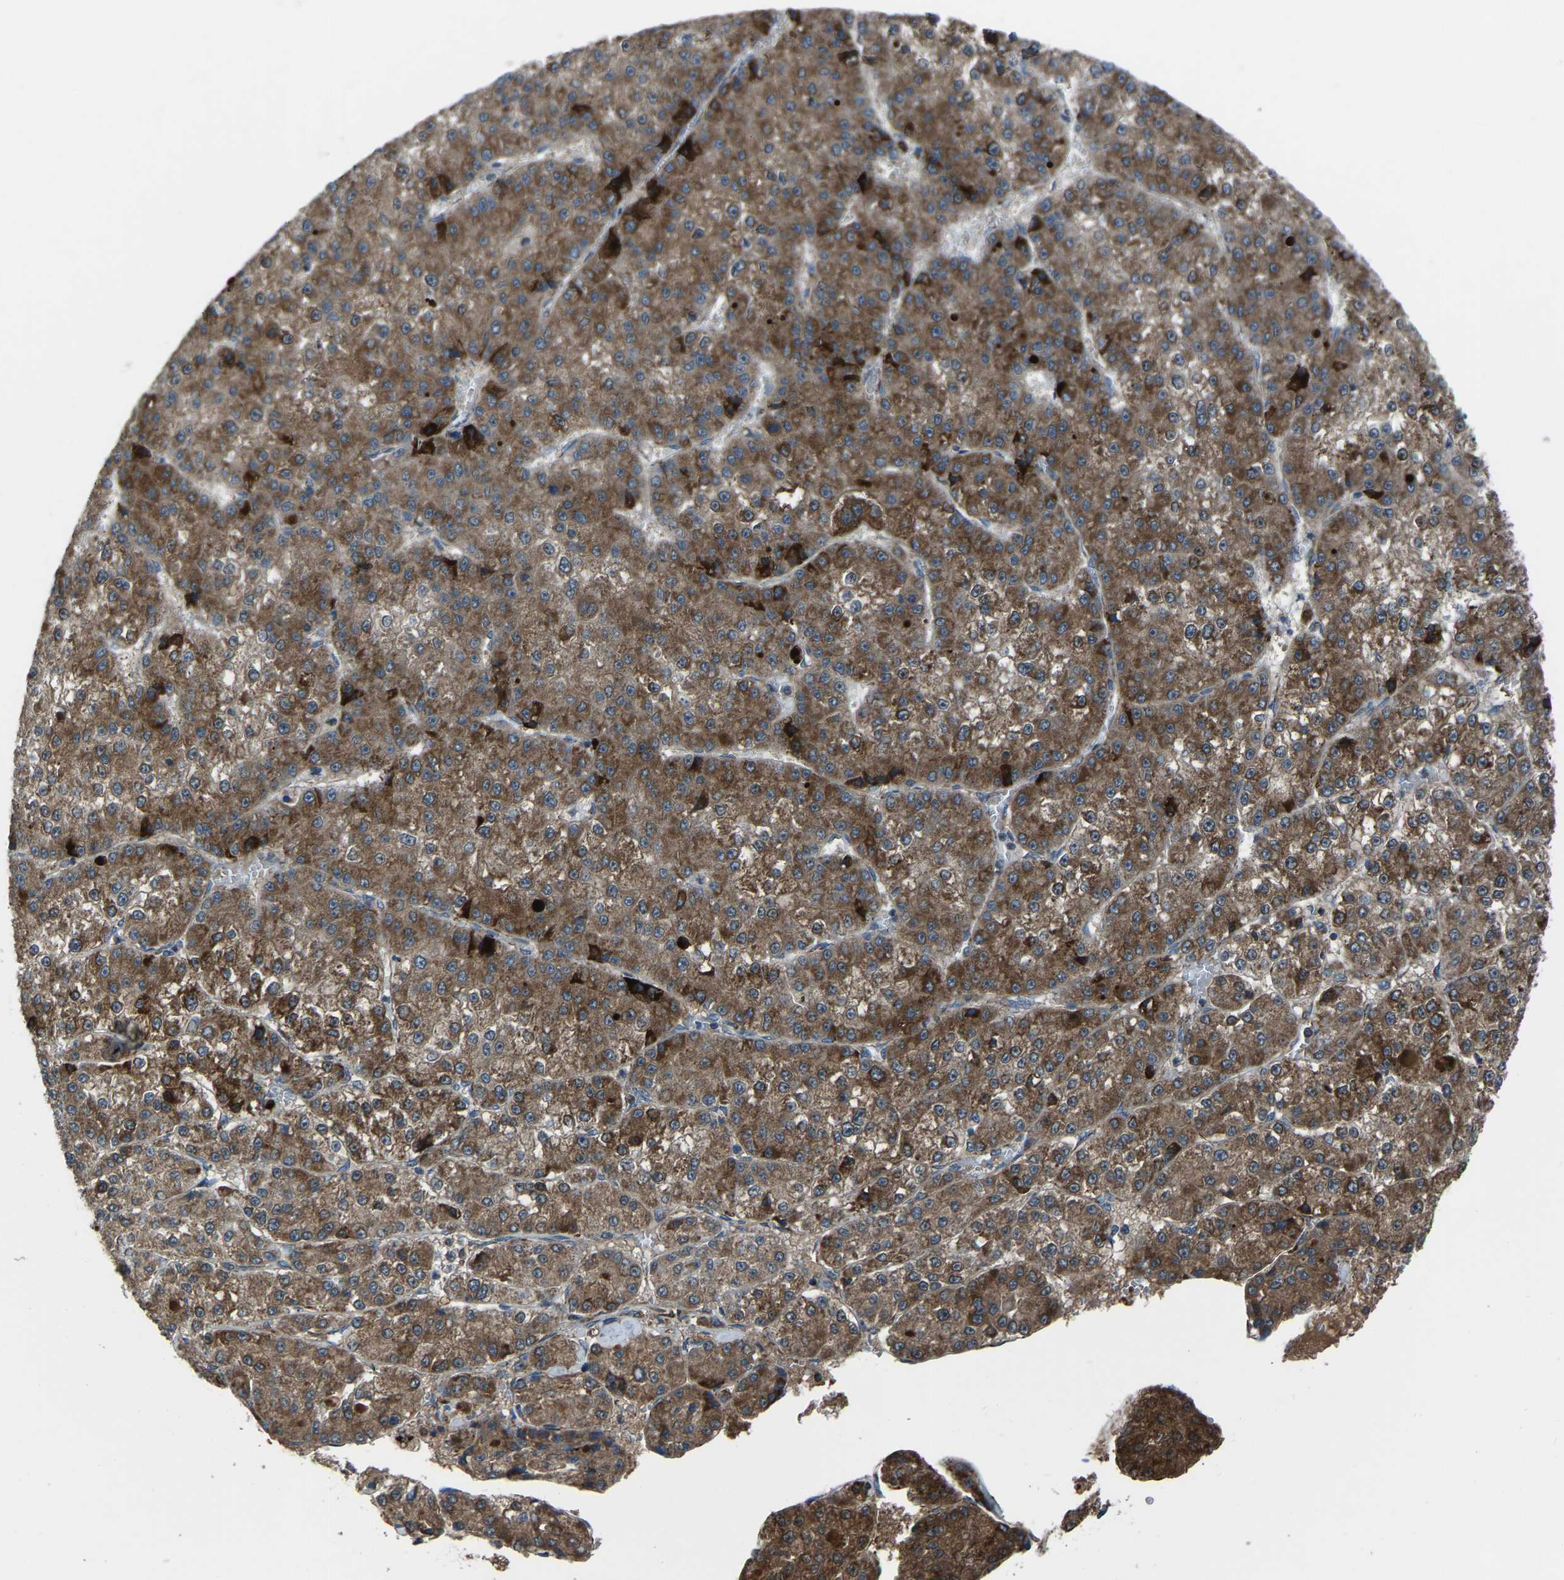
{"staining": {"intensity": "moderate", "quantity": ">75%", "location": "cytoplasmic/membranous"}, "tissue": "liver cancer", "cell_type": "Tumor cells", "image_type": "cancer", "snomed": [{"axis": "morphology", "description": "Carcinoma, Hepatocellular, NOS"}, {"axis": "topography", "description": "Liver"}], "caption": "Immunohistochemical staining of hepatocellular carcinoma (liver) demonstrates medium levels of moderate cytoplasmic/membranous expression in about >75% of tumor cells. (IHC, brightfield microscopy, high magnification).", "gene": "AKR1A1", "patient": {"sex": "female", "age": 73}}